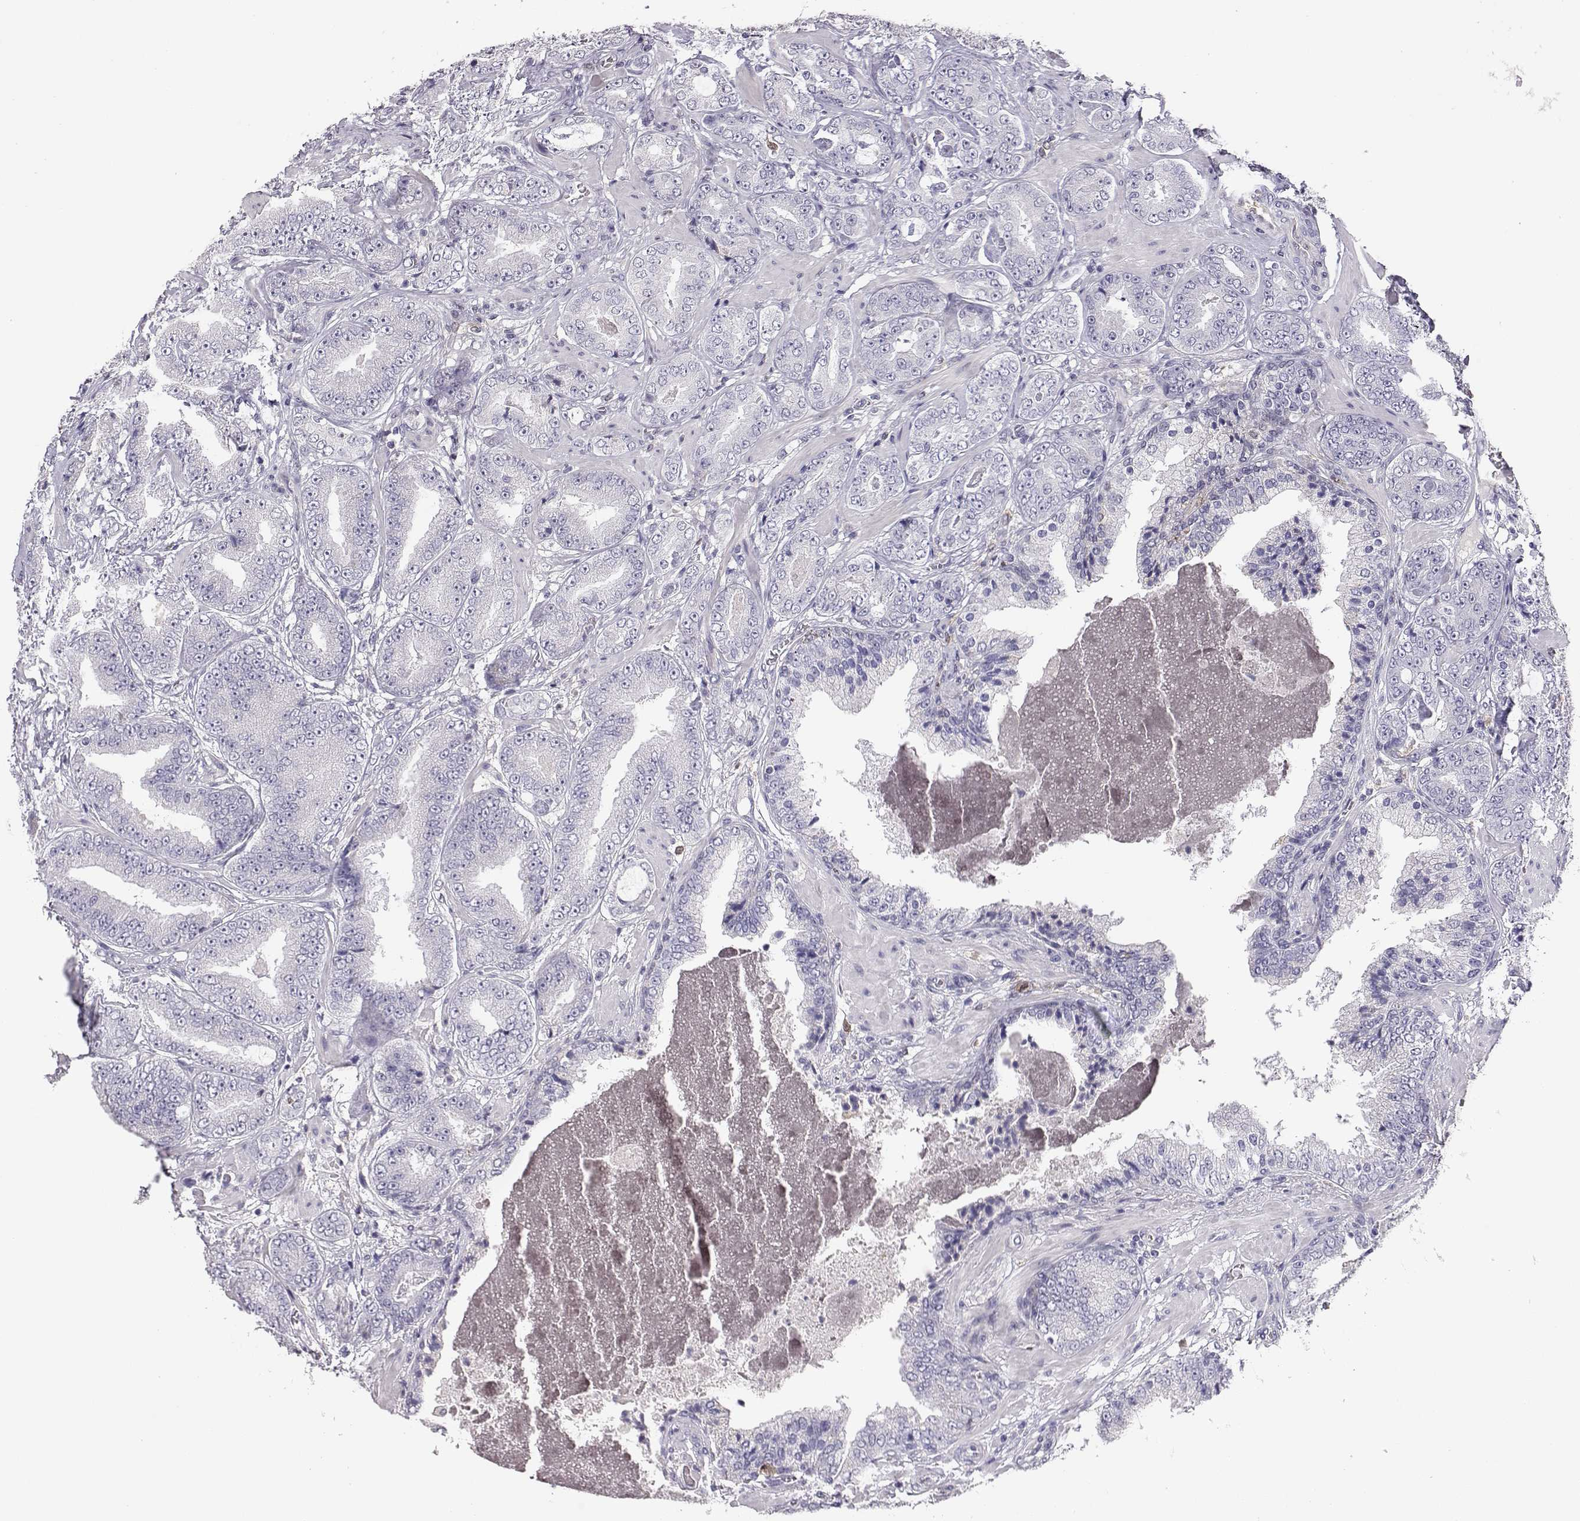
{"staining": {"intensity": "negative", "quantity": "none", "location": "none"}, "tissue": "prostate cancer", "cell_type": "Tumor cells", "image_type": "cancer", "snomed": [{"axis": "morphology", "description": "Adenocarcinoma, Low grade"}, {"axis": "topography", "description": "Prostate"}], "caption": "The immunohistochemistry (IHC) micrograph has no significant expression in tumor cells of adenocarcinoma (low-grade) (prostate) tissue.", "gene": "AKR1B1", "patient": {"sex": "male", "age": 60}}